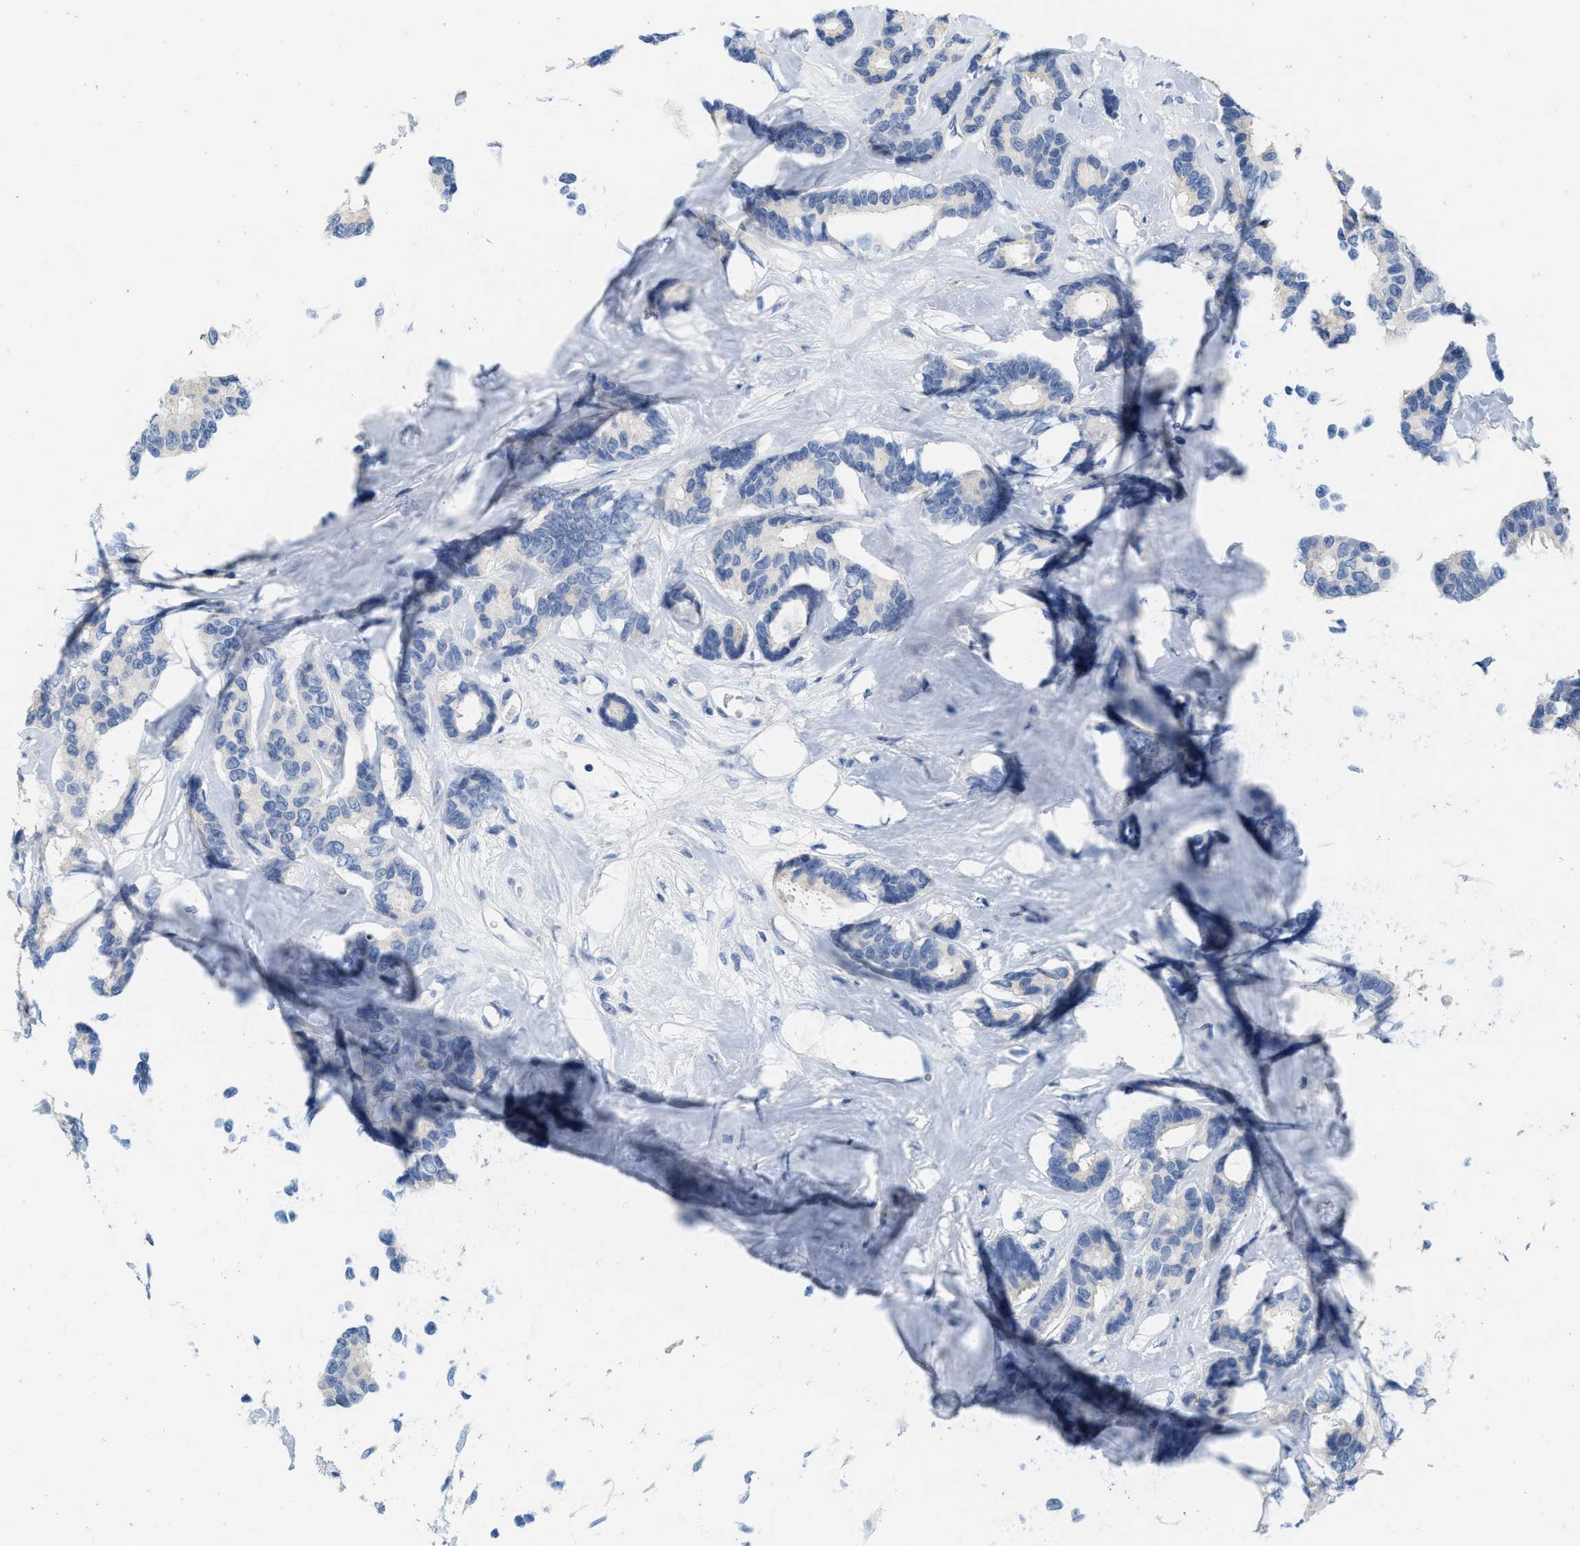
{"staining": {"intensity": "negative", "quantity": "none", "location": "none"}, "tissue": "breast cancer", "cell_type": "Tumor cells", "image_type": "cancer", "snomed": [{"axis": "morphology", "description": "Duct carcinoma"}, {"axis": "topography", "description": "Breast"}], "caption": "Immunohistochemistry (IHC) of human breast cancer (invasive ductal carcinoma) displays no staining in tumor cells.", "gene": "ABCB11", "patient": {"sex": "female", "age": 87}}